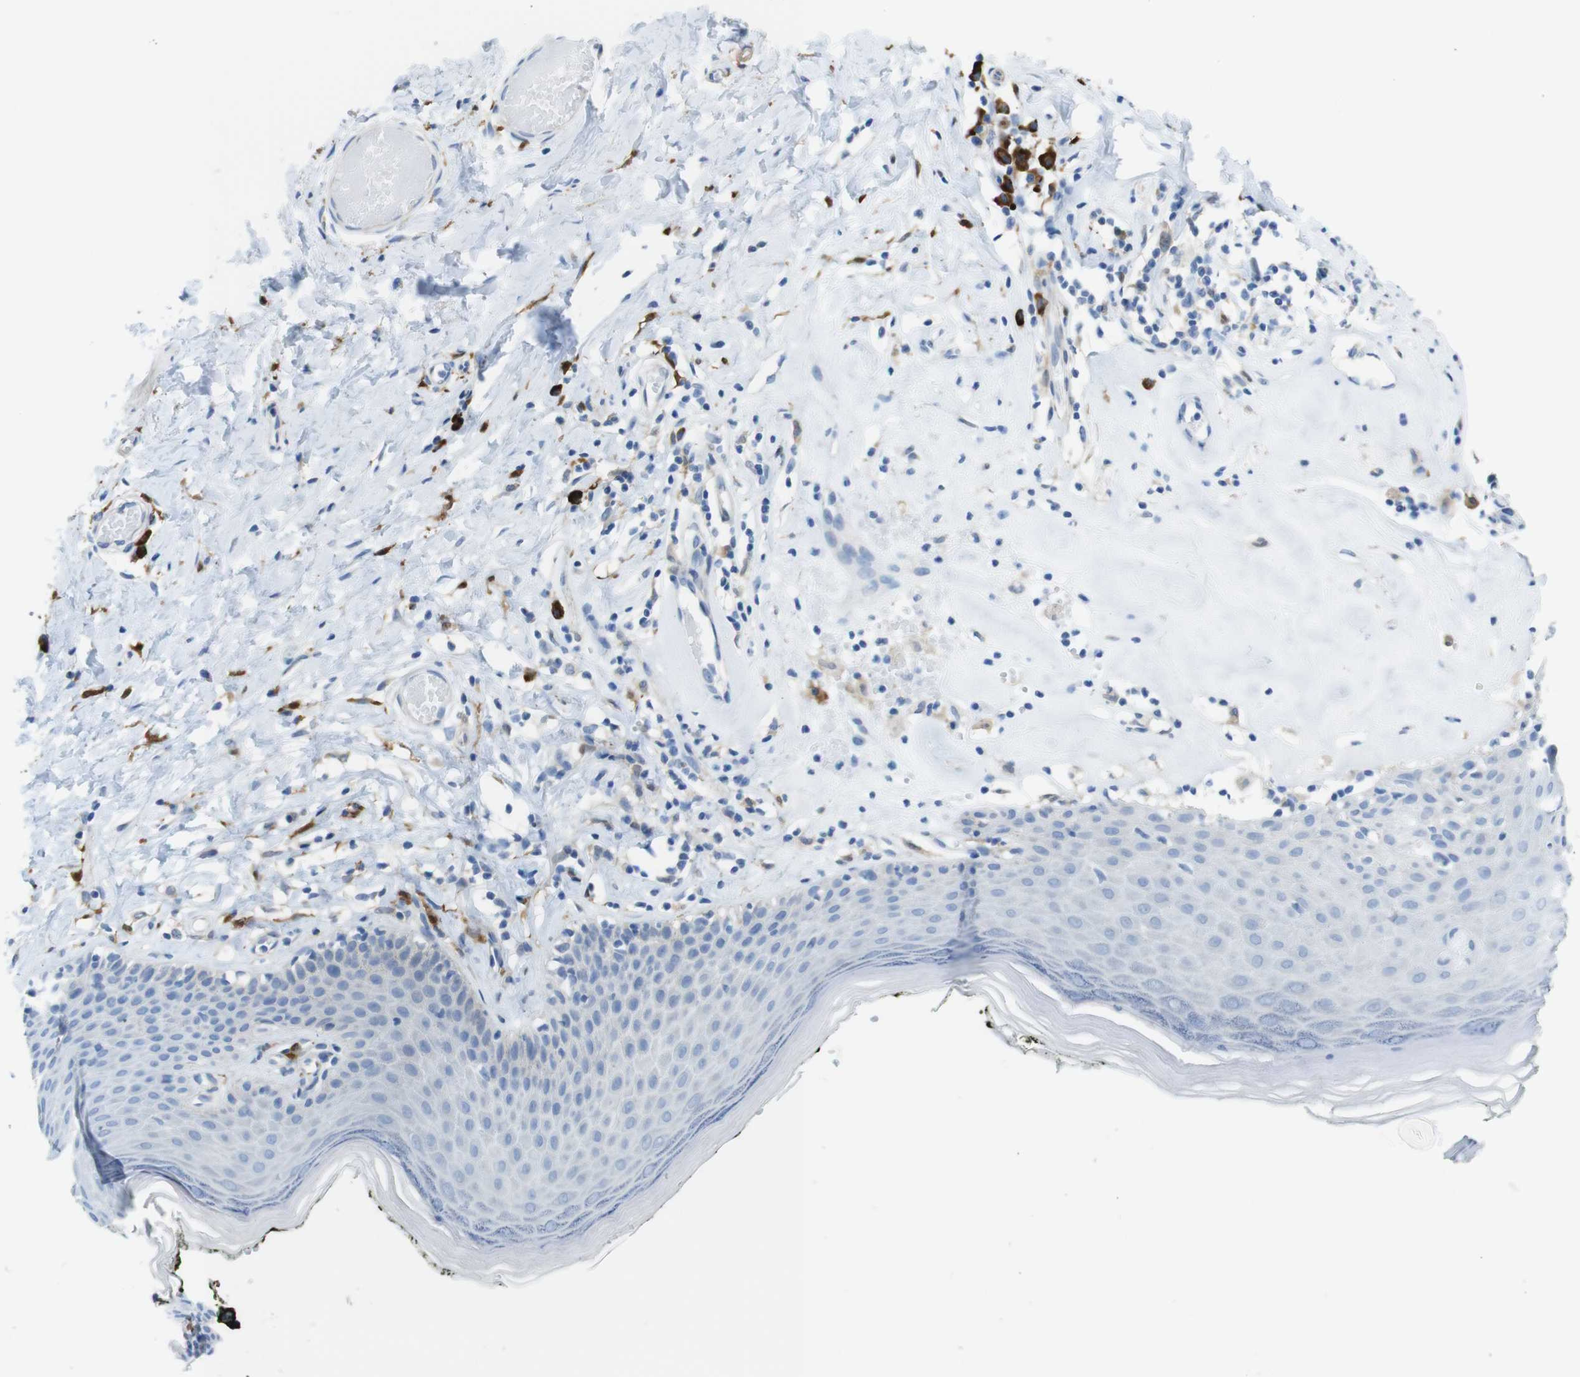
{"staining": {"intensity": "weak", "quantity": "<25%", "location": "cytoplasmic/membranous"}, "tissue": "skin", "cell_type": "Epidermal cells", "image_type": "normal", "snomed": [{"axis": "morphology", "description": "Normal tissue, NOS"}, {"axis": "morphology", "description": "Inflammation, NOS"}, {"axis": "topography", "description": "Vulva"}], "caption": "The photomicrograph demonstrates no significant positivity in epidermal cells of skin.", "gene": "CLMN", "patient": {"sex": "female", "age": 84}}